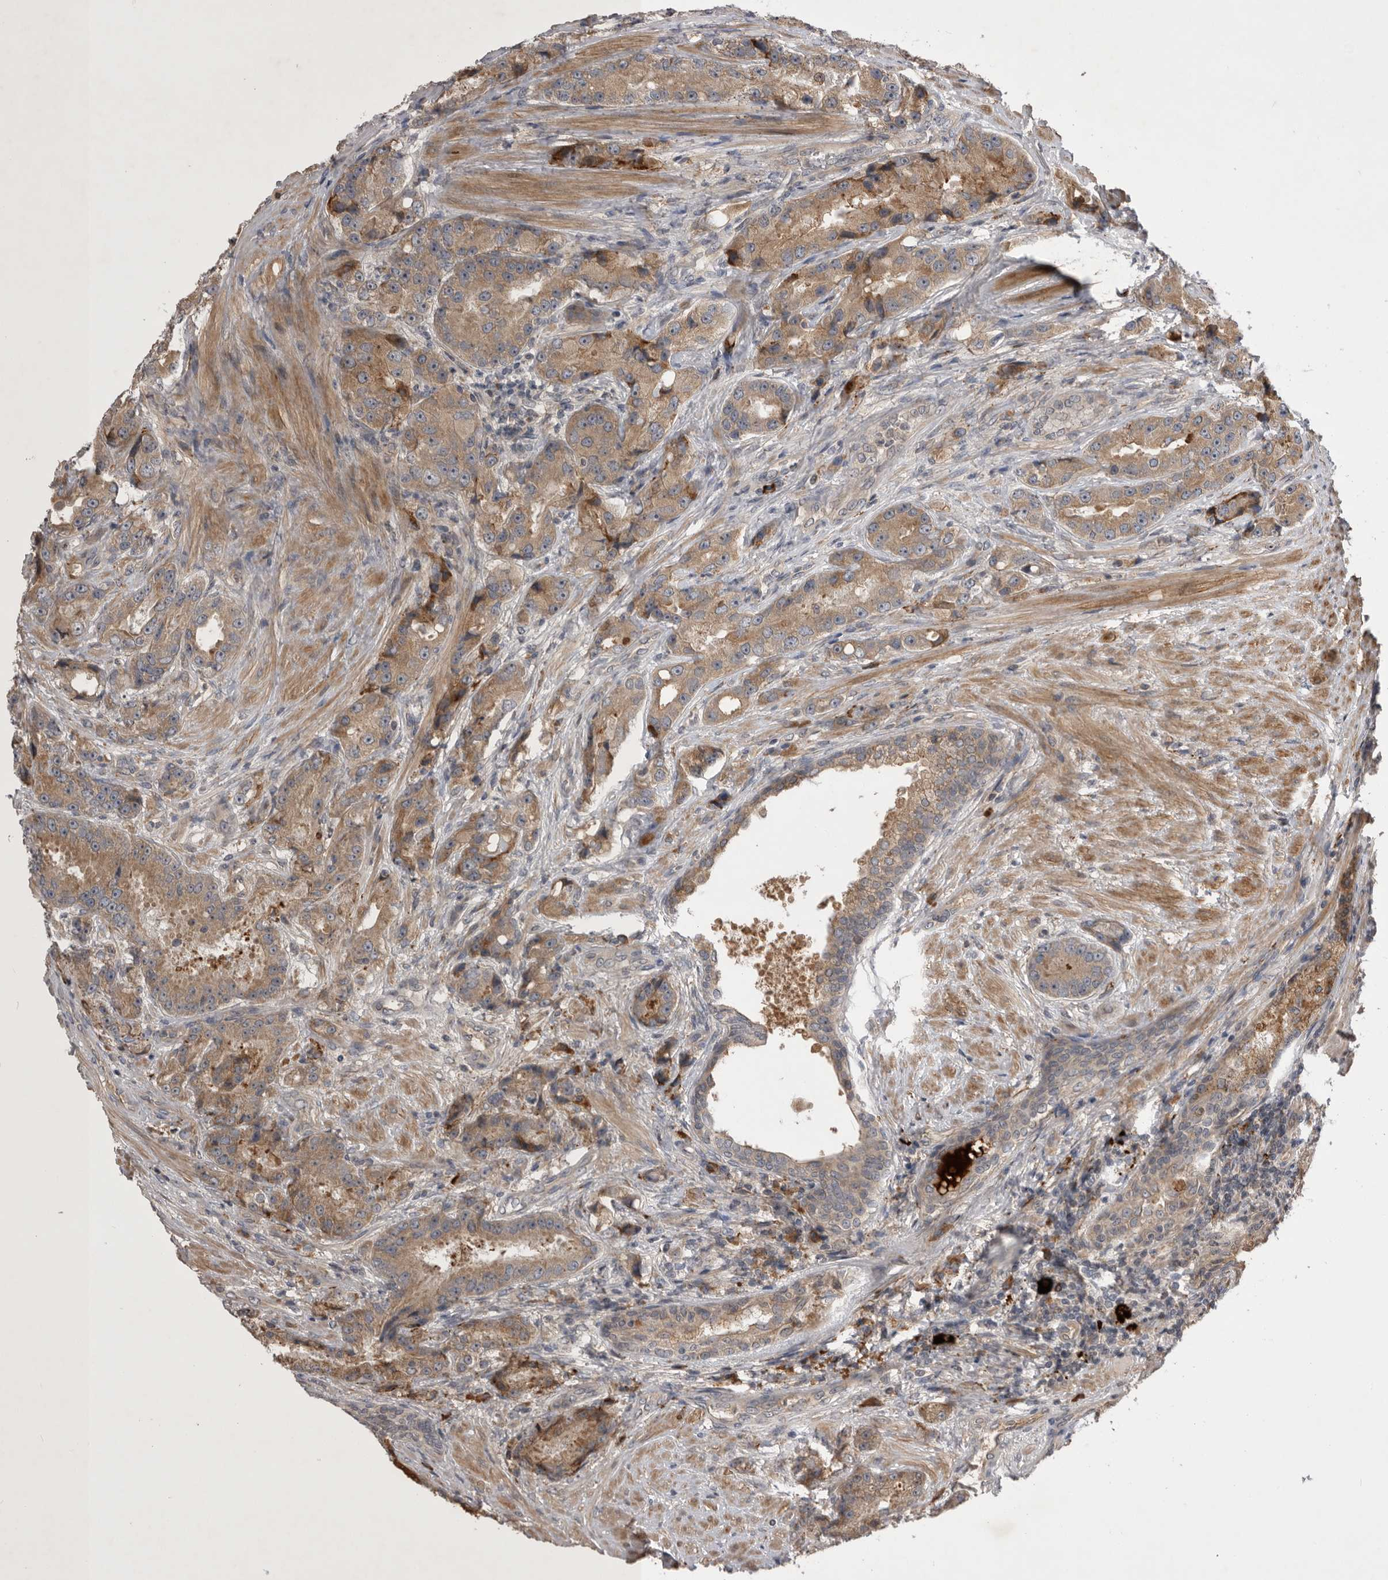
{"staining": {"intensity": "weak", "quantity": ">75%", "location": "cytoplasmic/membranous"}, "tissue": "prostate cancer", "cell_type": "Tumor cells", "image_type": "cancer", "snomed": [{"axis": "morphology", "description": "Adenocarcinoma, High grade"}, {"axis": "topography", "description": "Prostate"}], "caption": "Protein expression analysis of human prostate cancer (high-grade adenocarcinoma) reveals weak cytoplasmic/membranous positivity in approximately >75% of tumor cells.", "gene": "RAB3GAP2", "patient": {"sex": "male", "age": 60}}